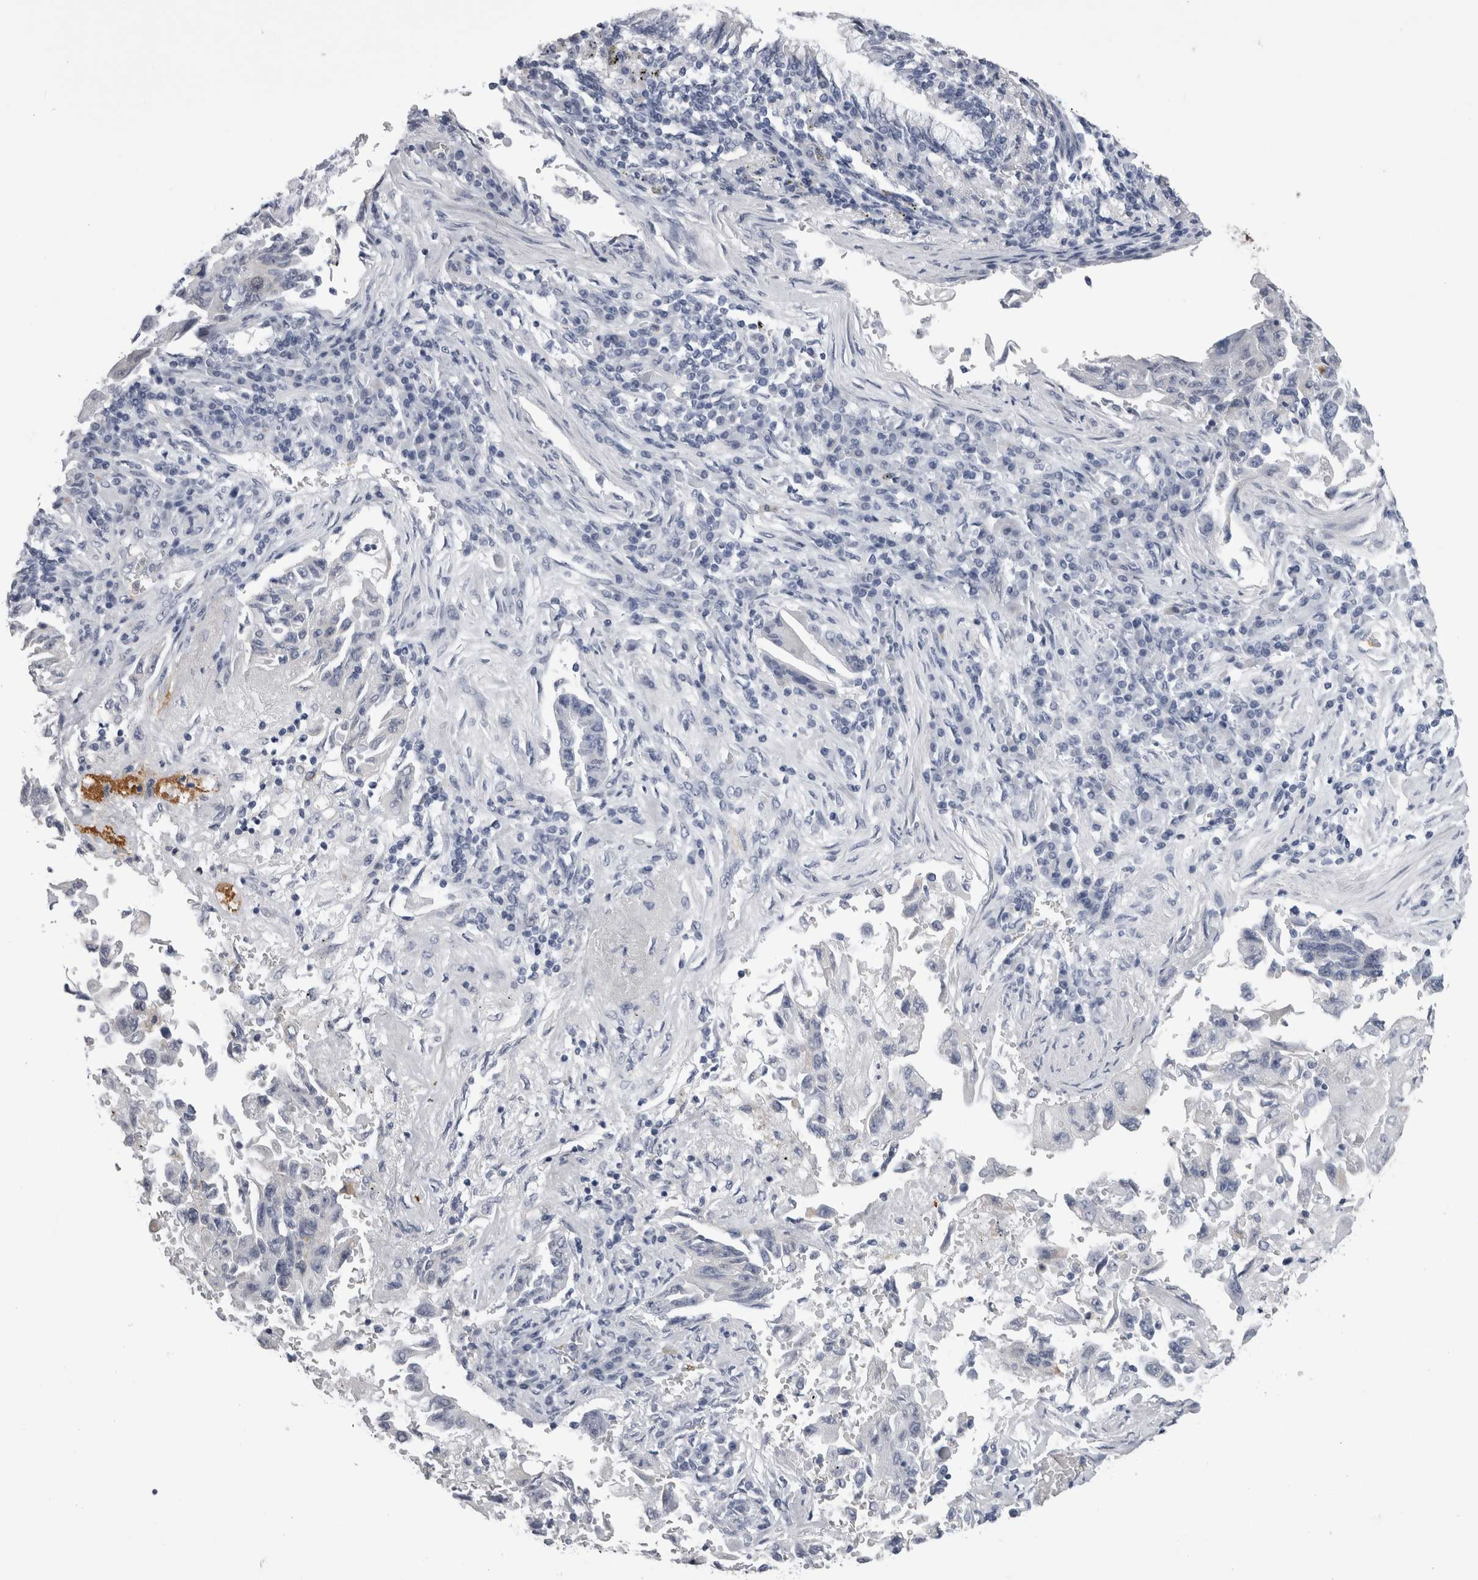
{"staining": {"intensity": "negative", "quantity": "none", "location": "none"}, "tissue": "lung cancer", "cell_type": "Tumor cells", "image_type": "cancer", "snomed": [{"axis": "morphology", "description": "Adenocarcinoma, NOS"}, {"axis": "topography", "description": "Lung"}], "caption": "This is an IHC micrograph of lung cancer. There is no positivity in tumor cells.", "gene": "ALDH8A1", "patient": {"sex": "female", "age": 51}}